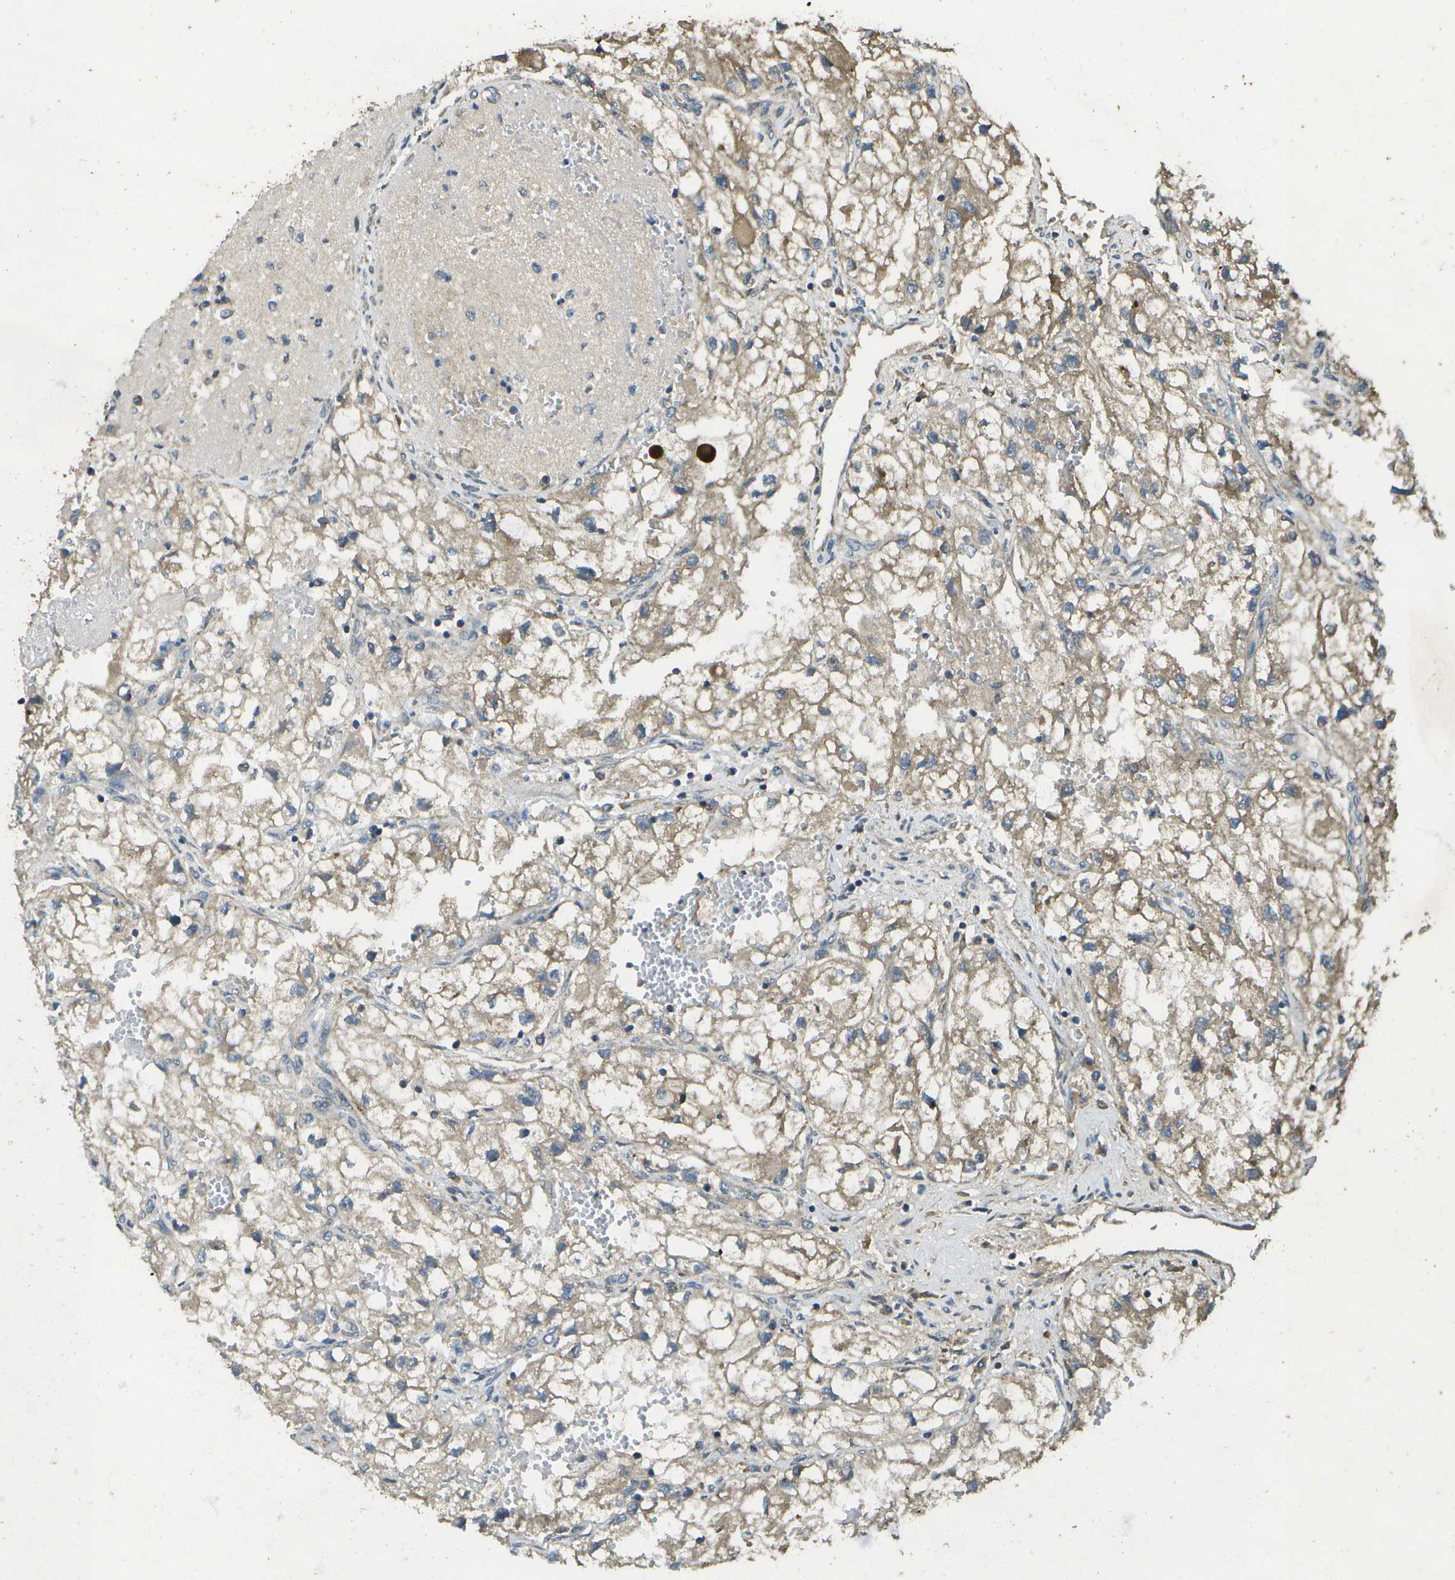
{"staining": {"intensity": "moderate", "quantity": ">75%", "location": "cytoplasmic/membranous"}, "tissue": "renal cancer", "cell_type": "Tumor cells", "image_type": "cancer", "snomed": [{"axis": "morphology", "description": "Adenocarcinoma, NOS"}, {"axis": "topography", "description": "Kidney"}], "caption": "Renal cancer stained with DAB (3,3'-diaminobenzidine) IHC reveals medium levels of moderate cytoplasmic/membranous expression in about >75% of tumor cells. The staining is performed using DAB brown chromogen to label protein expression. The nuclei are counter-stained blue using hematoxylin.", "gene": "HFE", "patient": {"sex": "female", "age": 70}}